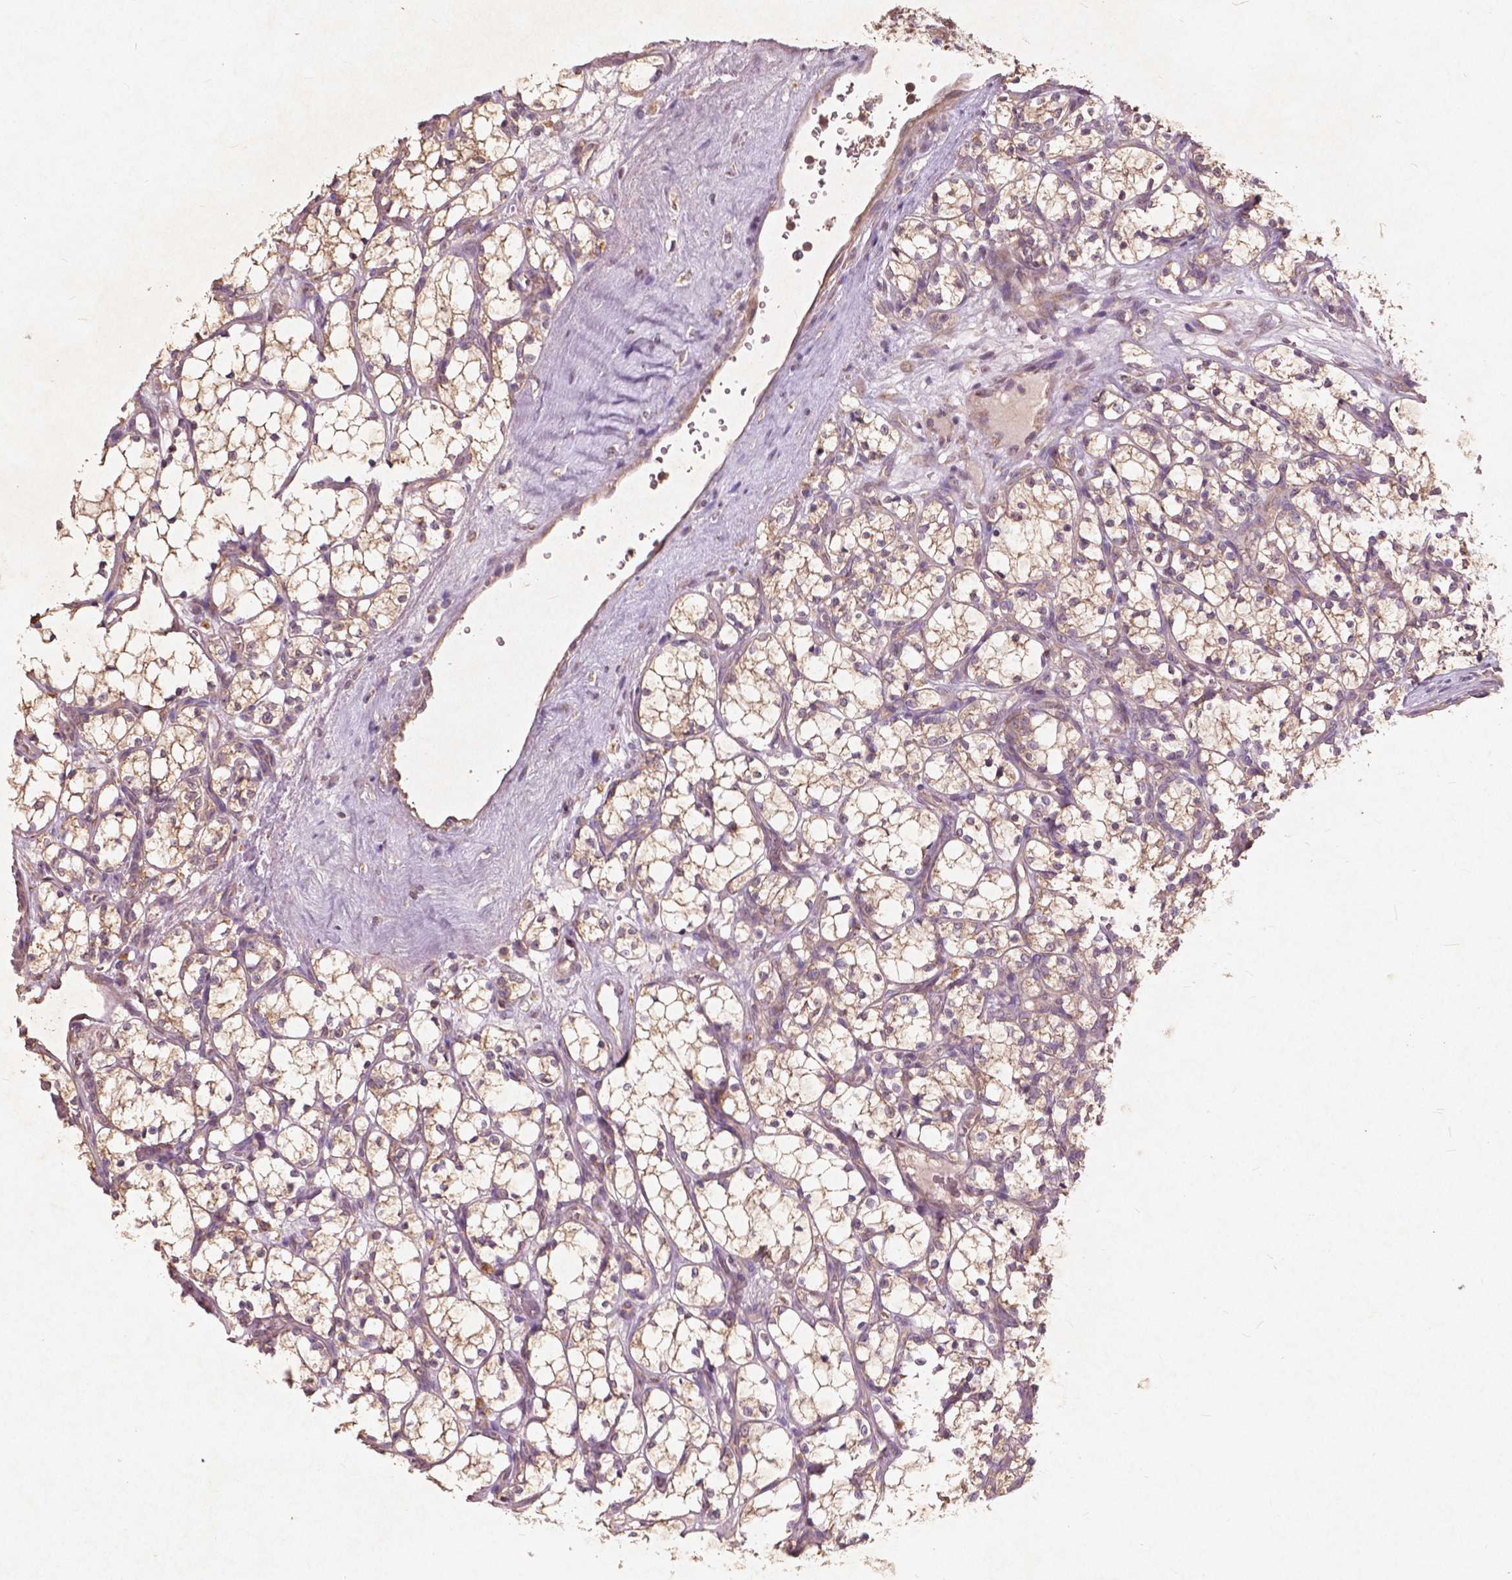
{"staining": {"intensity": "weak", "quantity": ">75%", "location": "cytoplasmic/membranous"}, "tissue": "renal cancer", "cell_type": "Tumor cells", "image_type": "cancer", "snomed": [{"axis": "morphology", "description": "Adenocarcinoma, NOS"}, {"axis": "topography", "description": "Kidney"}], "caption": "Immunohistochemical staining of human renal cancer shows weak cytoplasmic/membranous protein positivity in approximately >75% of tumor cells. The protein of interest is stained brown, and the nuclei are stained in blue (DAB IHC with brightfield microscopy, high magnification).", "gene": "ST6GALNAC5", "patient": {"sex": "female", "age": 69}}